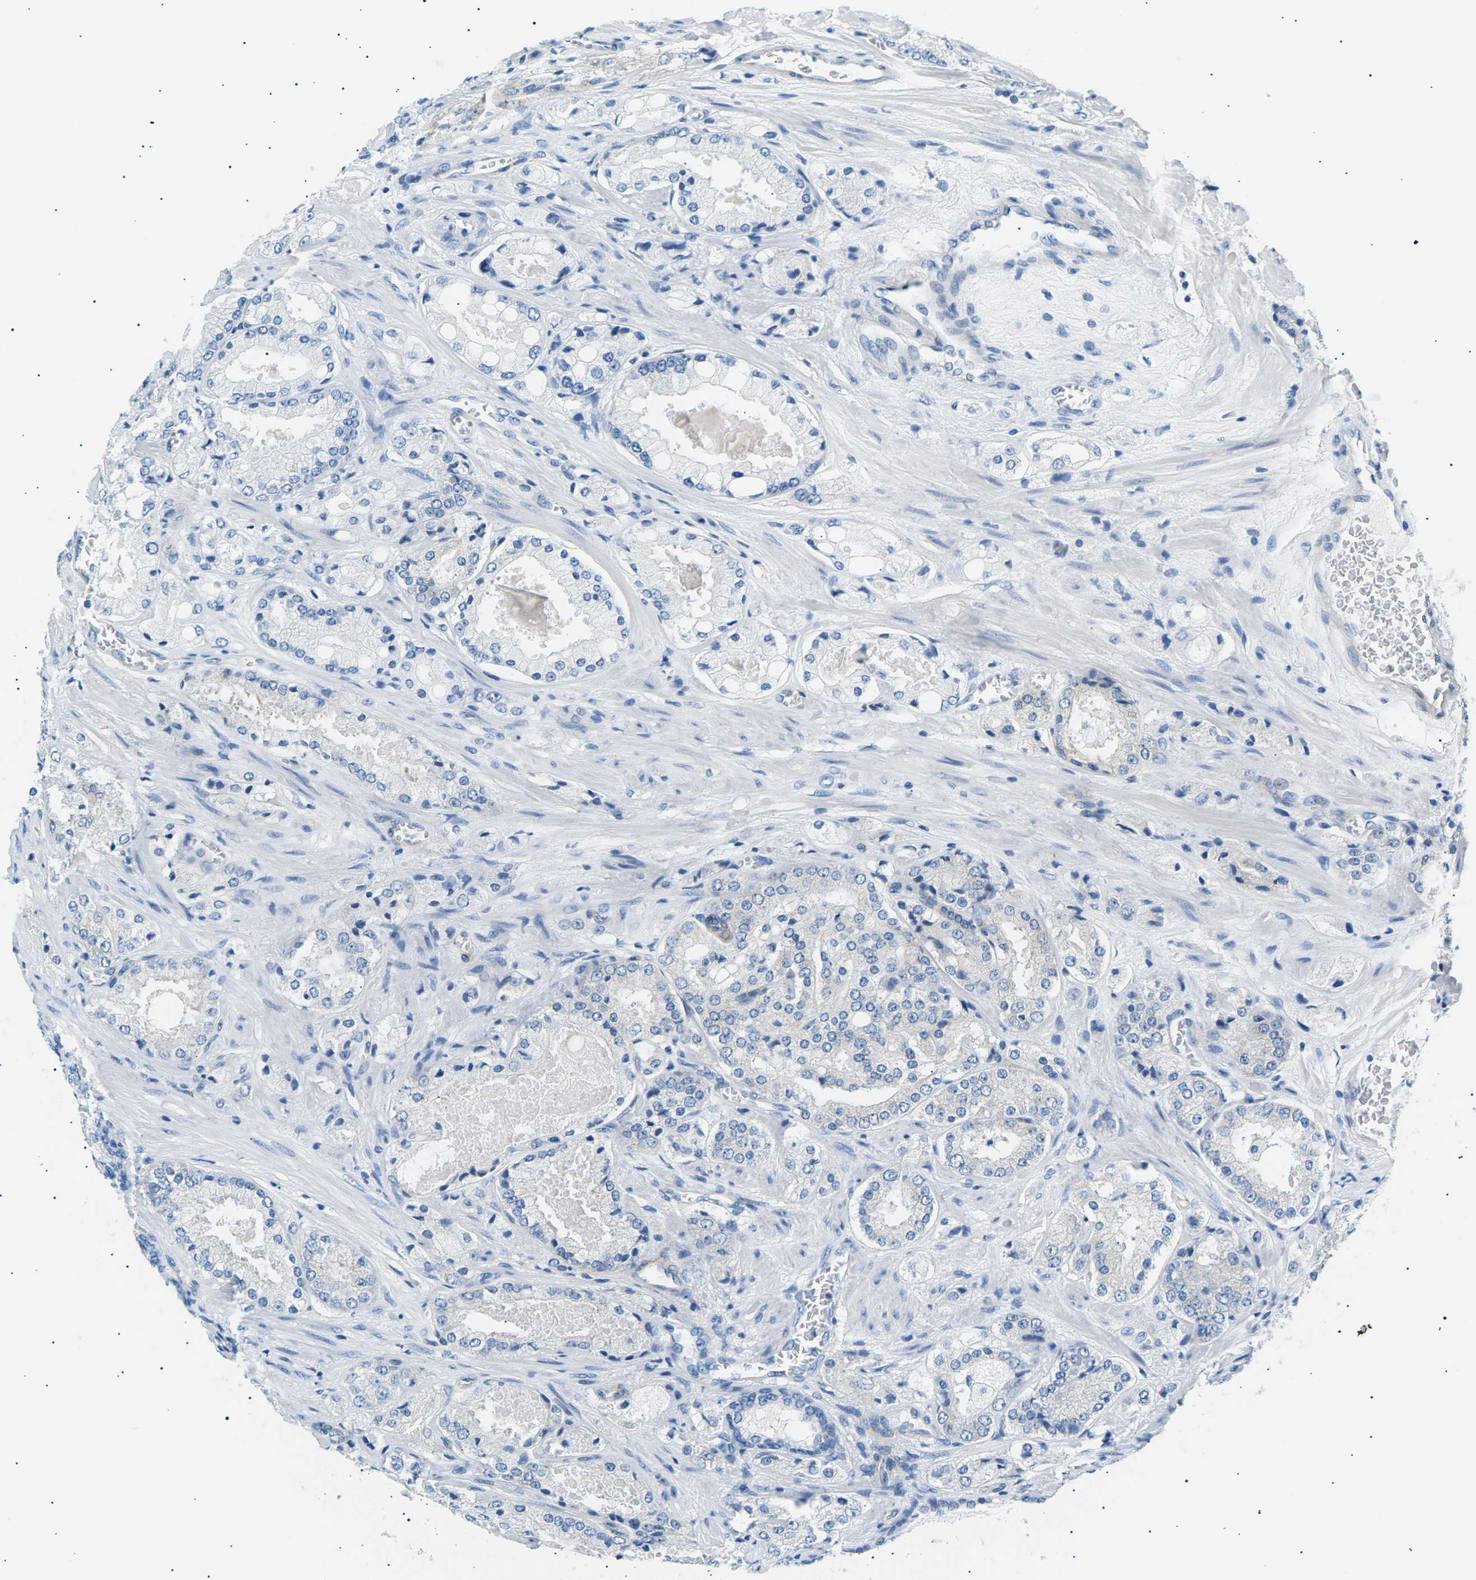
{"staining": {"intensity": "negative", "quantity": "none", "location": "none"}, "tissue": "prostate cancer", "cell_type": "Tumor cells", "image_type": "cancer", "snomed": [{"axis": "morphology", "description": "Adenocarcinoma, High grade"}, {"axis": "topography", "description": "Prostate"}], "caption": "Immunohistochemical staining of prostate high-grade adenocarcinoma exhibits no significant expression in tumor cells.", "gene": "SEPTIN5", "patient": {"sex": "male", "age": 65}}